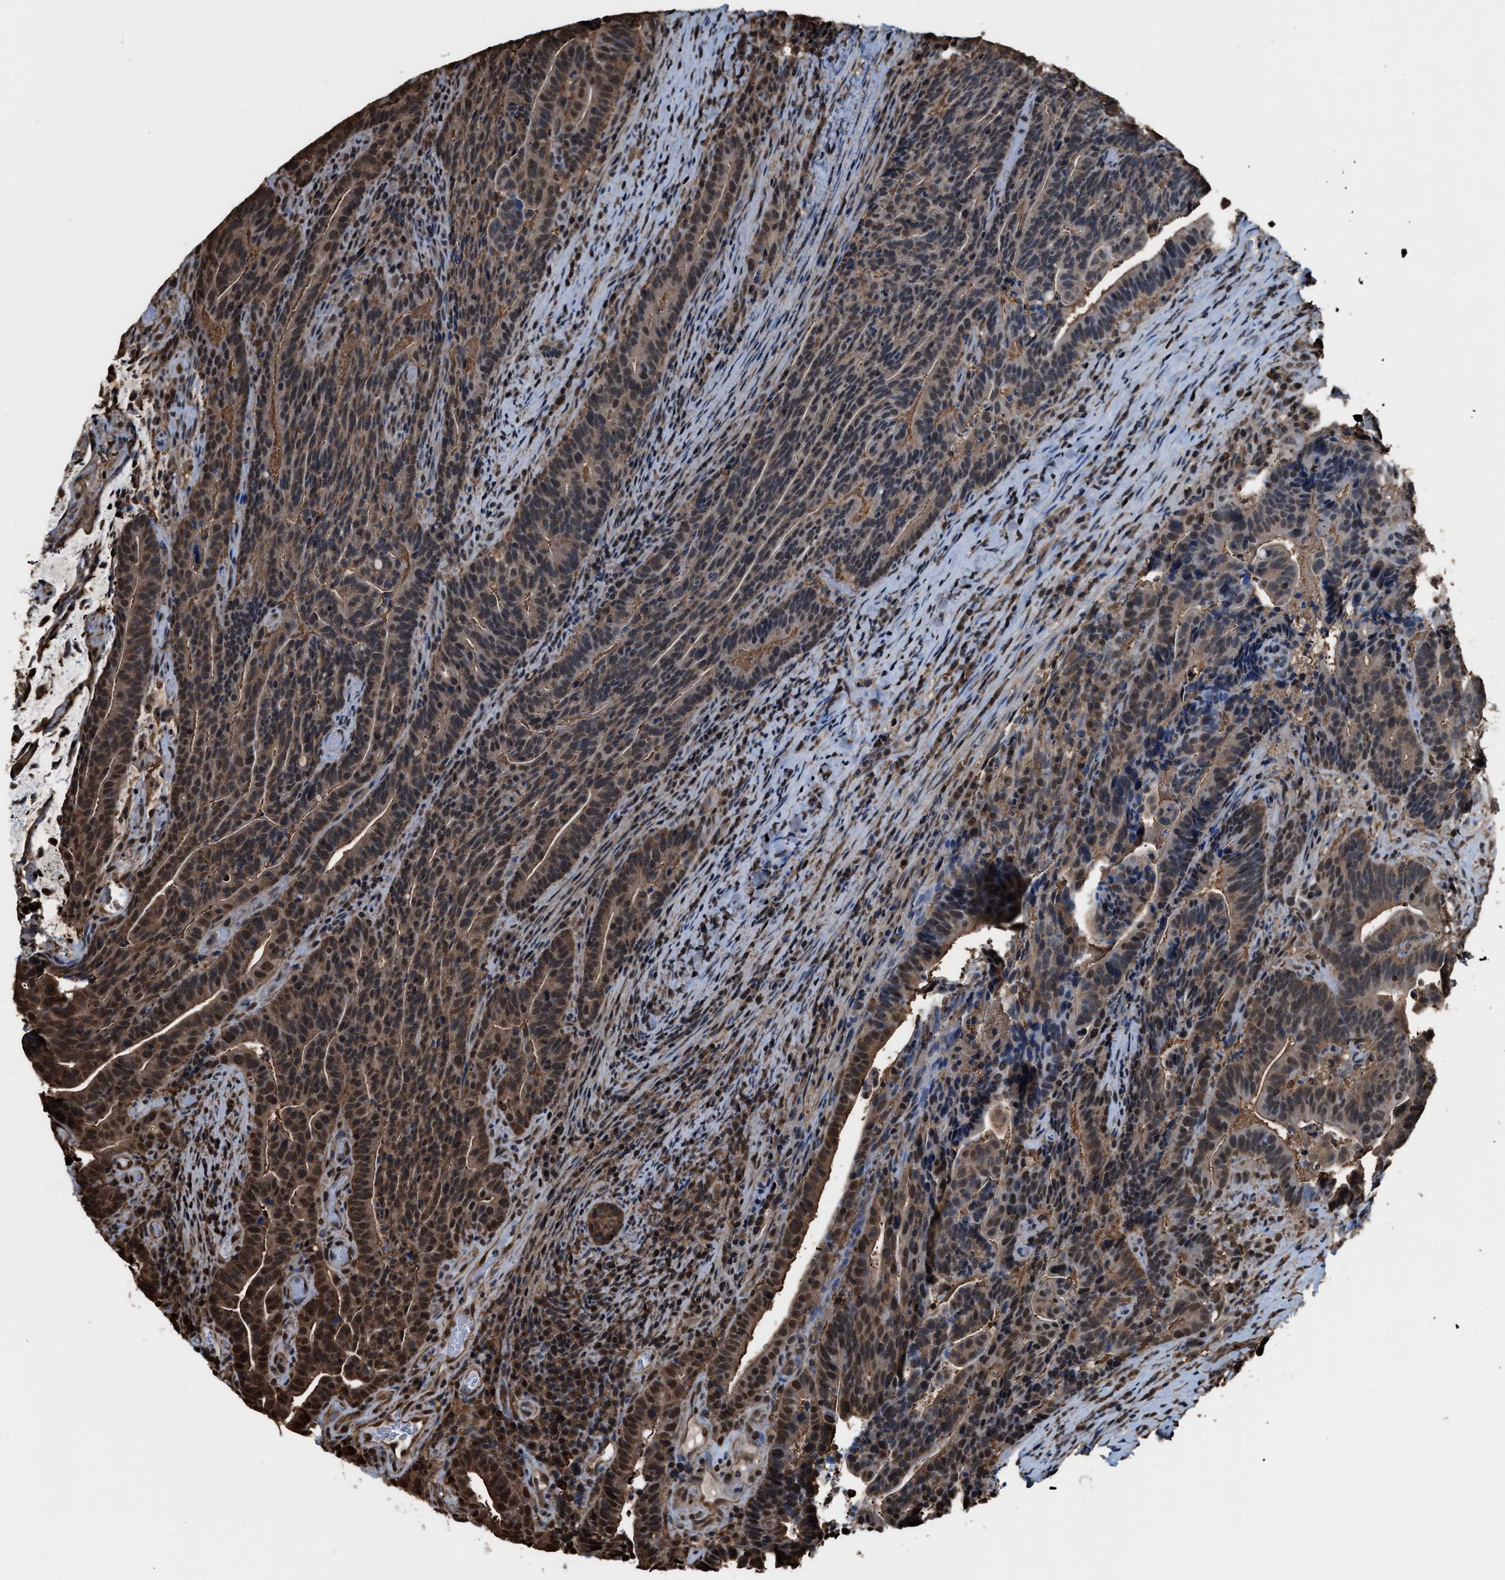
{"staining": {"intensity": "moderate", "quantity": "25%-75%", "location": "cytoplasmic/membranous,nuclear"}, "tissue": "colorectal cancer", "cell_type": "Tumor cells", "image_type": "cancer", "snomed": [{"axis": "morphology", "description": "Adenocarcinoma, NOS"}, {"axis": "topography", "description": "Colon"}], "caption": "IHC of adenocarcinoma (colorectal) exhibits medium levels of moderate cytoplasmic/membranous and nuclear positivity in approximately 25%-75% of tumor cells. (Brightfield microscopy of DAB IHC at high magnification).", "gene": "FNTA", "patient": {"sex": "female", "age": 66}}